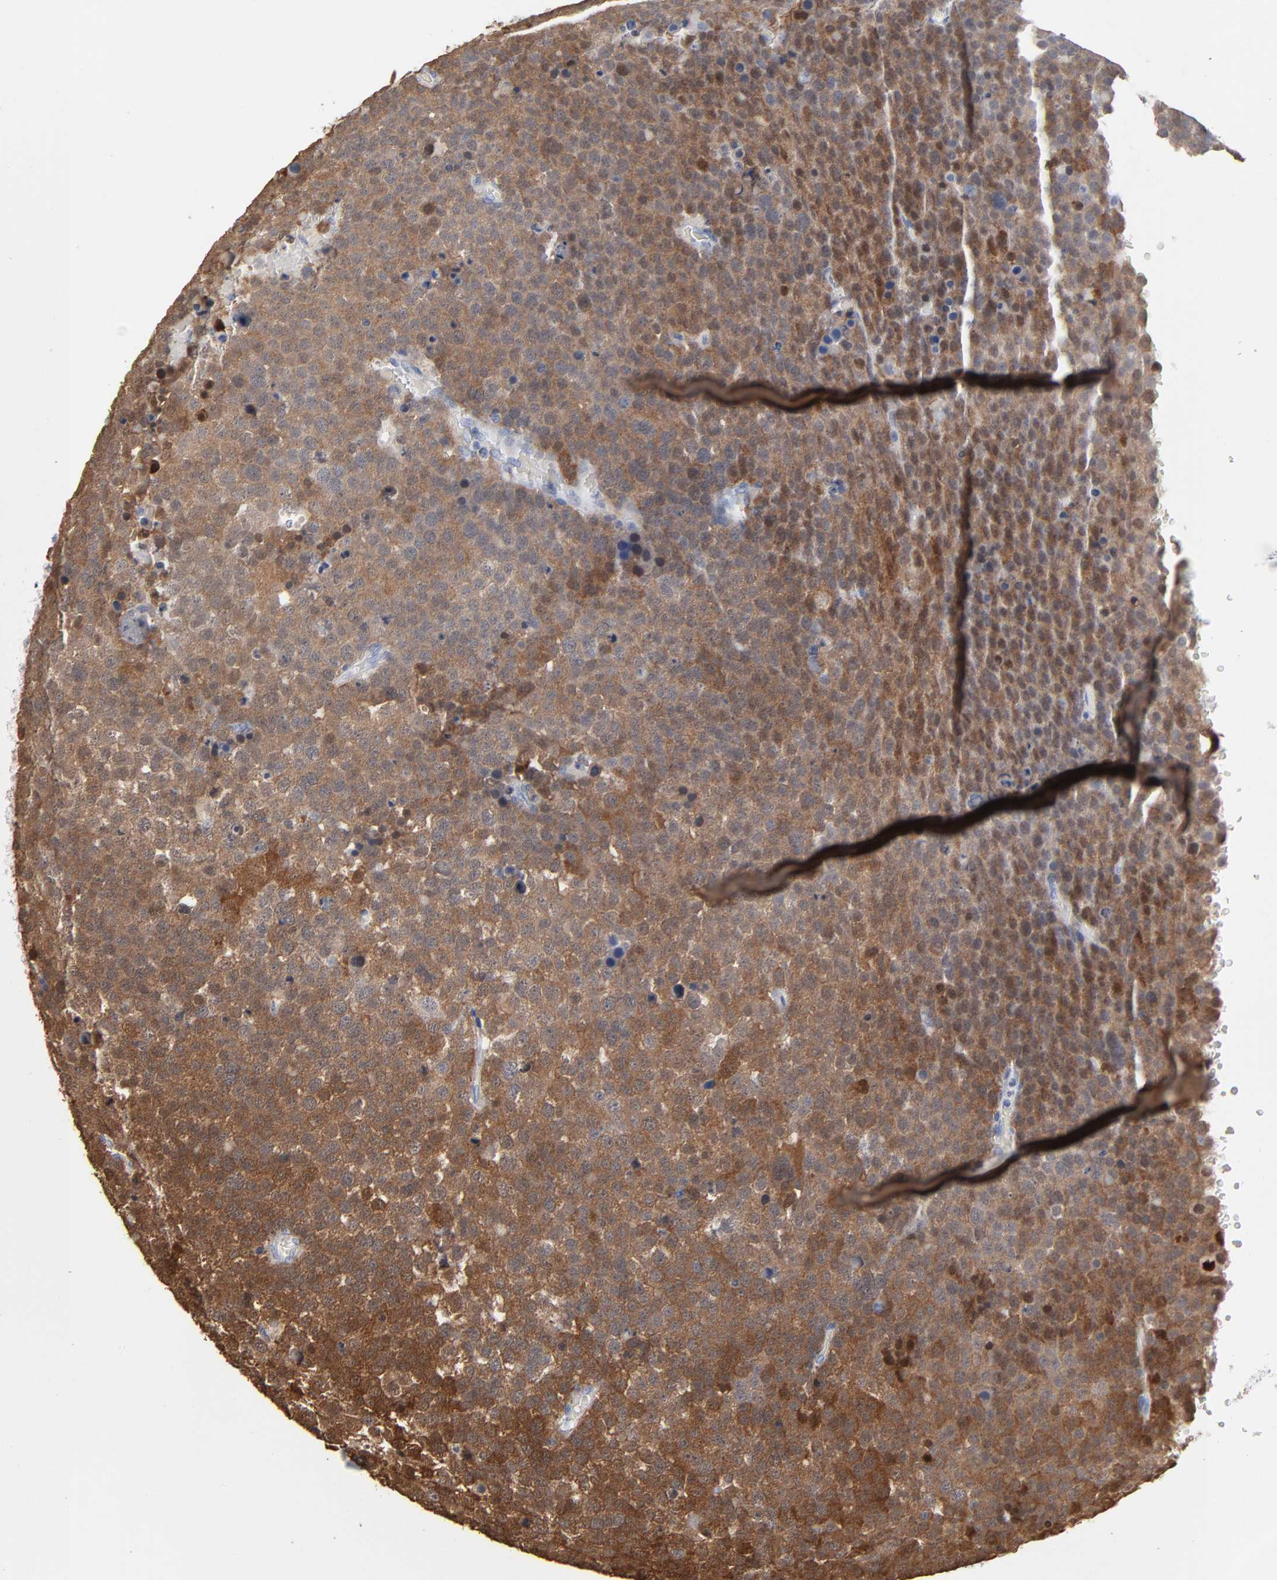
{"staining": {"intensity": "strong", "quantity": ">75%", "location": "cytoplasmic/membranous"}, "tissue": "testis cancer", "cell_type": "Tumor cells", "image_type": "cancer", "snomed": [{"axis": "morphology", "description": "Seminoma, NOS"}, {"axis": "topography", "description": "Testis"}], "caption": "This is a micrograph of immunohistochemistry staining of testis cancer (seminoma), which shows strong staining in the cytoplasmic/membranous of tumor cells.", "gene": "PAGE1", "patient": {"sex": "male", "age": 71}}